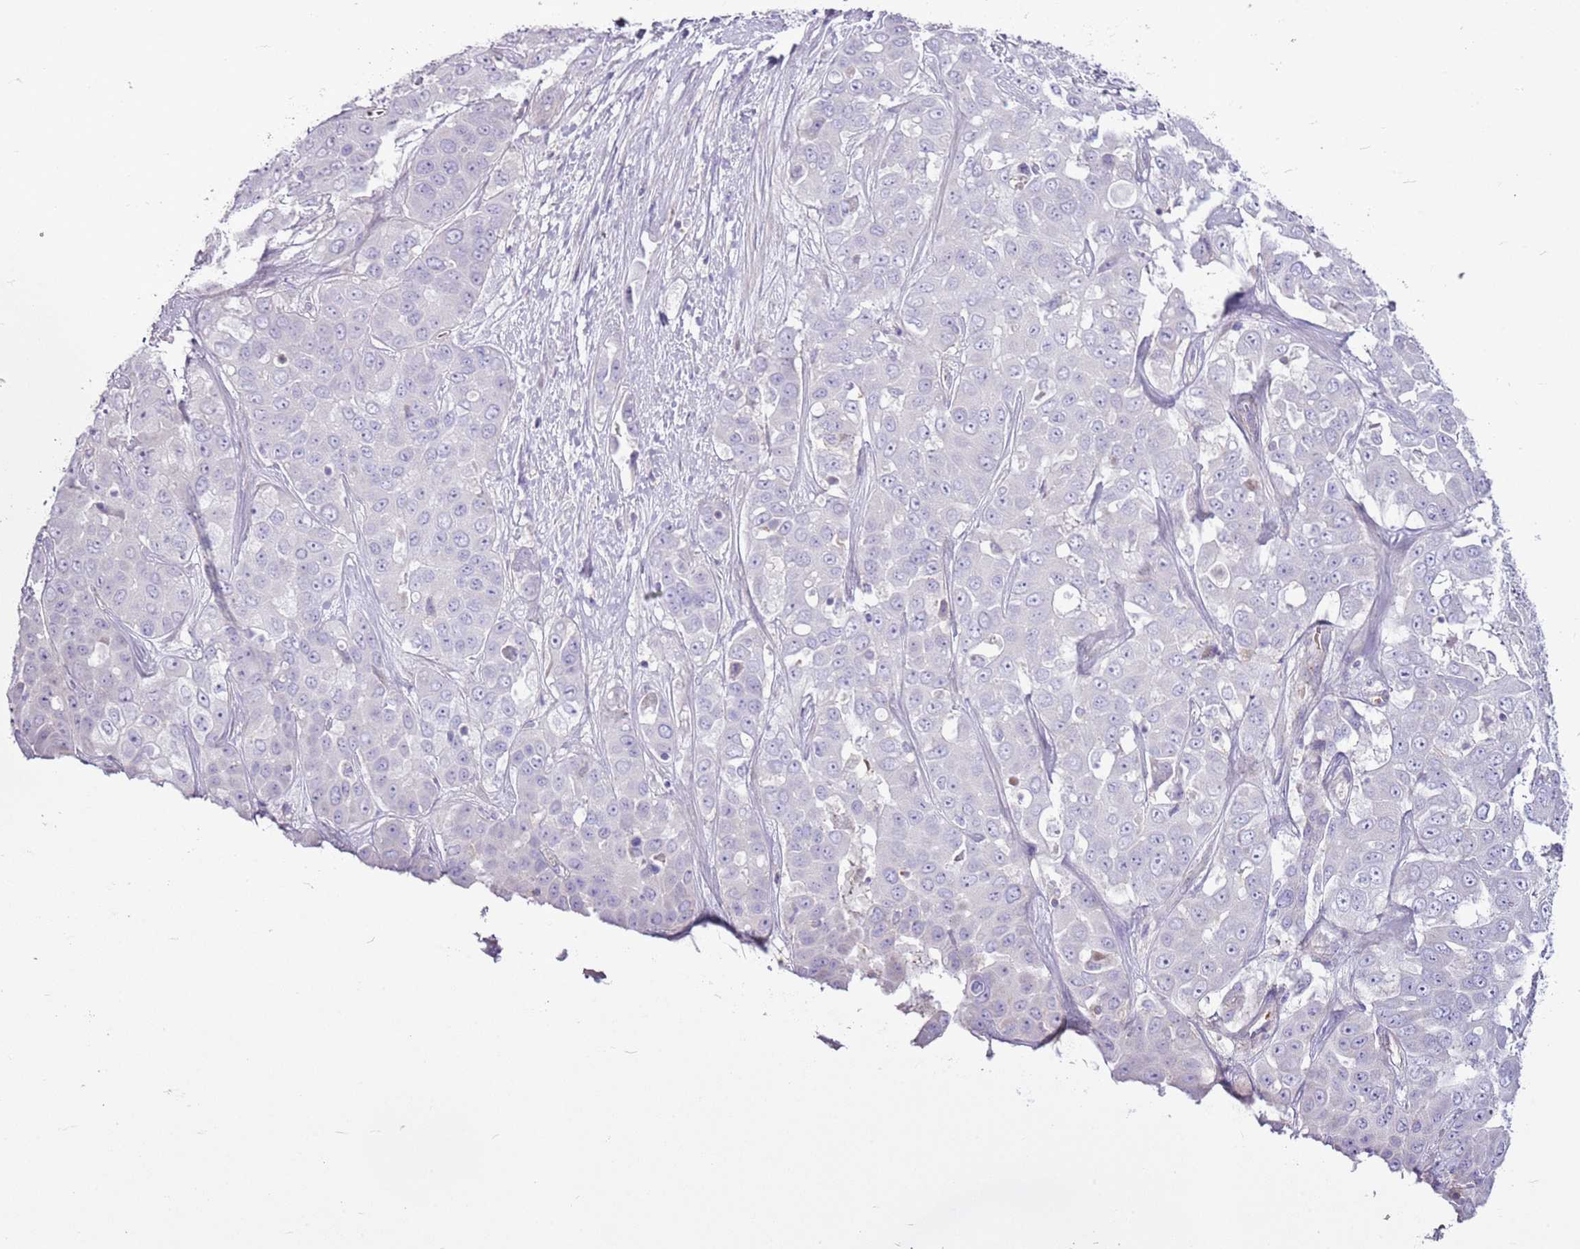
{"staining": {"intensity": "negative", "quantity": "none", "location": "none"}, "tissue": "liver cancer", "cell_type": "Tumor cells", "image_type": "cancer", "snomed": [{"axis": "morphology", "description": "Cholangiocarcinoma"}, {"axis": "topography", "description": "Liver"}], "caption": "The micrograph exhibits no staining of tumor cells in liver cholangiocarcinoma.", "gene": "CHAC2", "patient": {"sex": "female", "age": 52}}